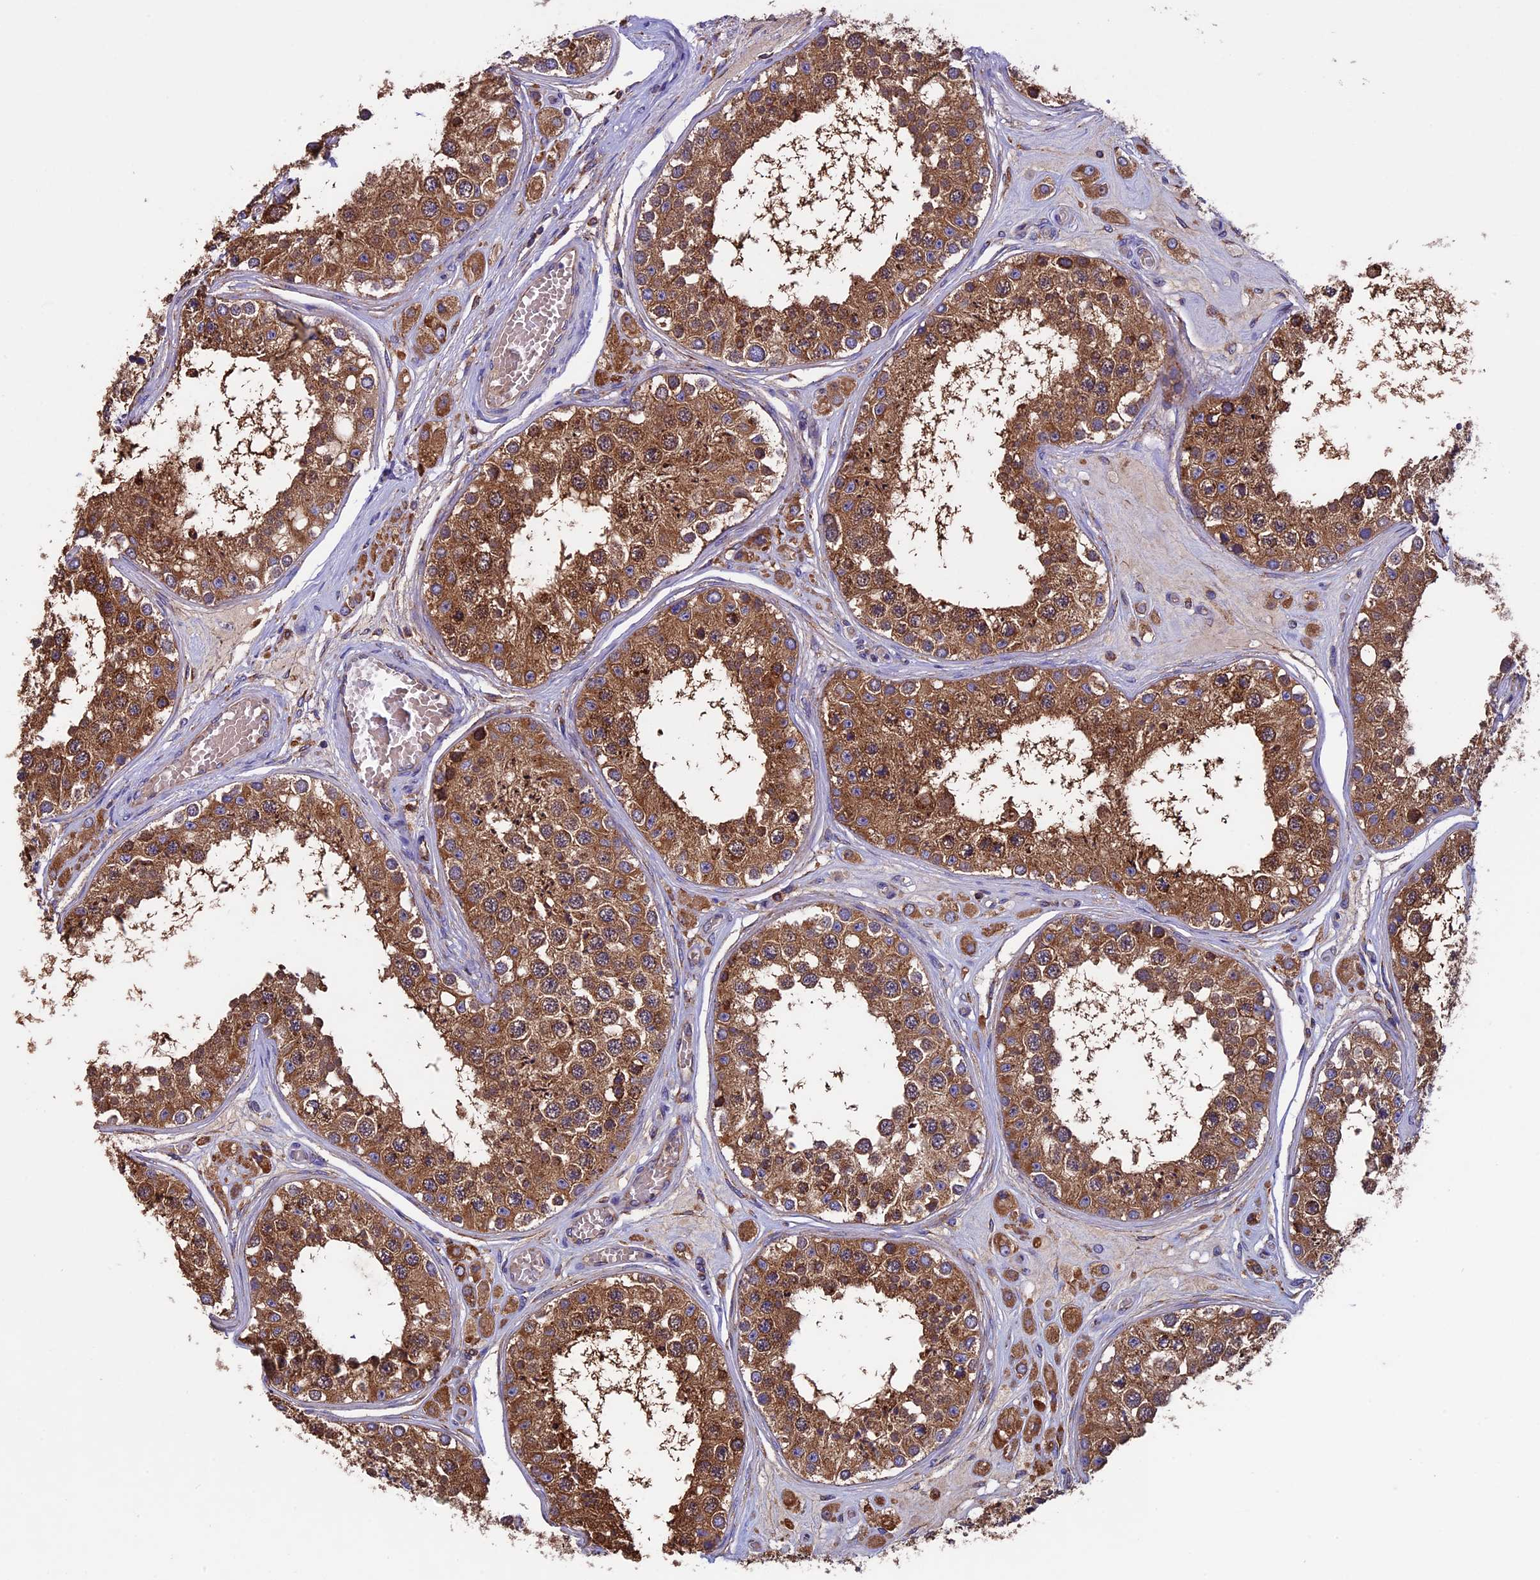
{"staining": {"intensity": "strong", "quantity": ">75%", "location": "cytoplasmic/membranous,nuclear"}, "tissue": "testis", "cell_type": "Cells in seminiferous ducts", "image_type": "normal", "snomed": [{"axis": "morphology", "description": "Normal tissue, NOS"}, {"axis": "topography", "description": "Testis"}], "caption": "Testis was stained to show a protein in brown. There is high levels of strong cytoplasmic/membranous,nuclear staining in approximately >75% of cells in seminiferous ducts. (IHC, brightfield microscopy, high magnification).", "gene": "BTBD3", "patient": {"sex": "male", "age": 25}}